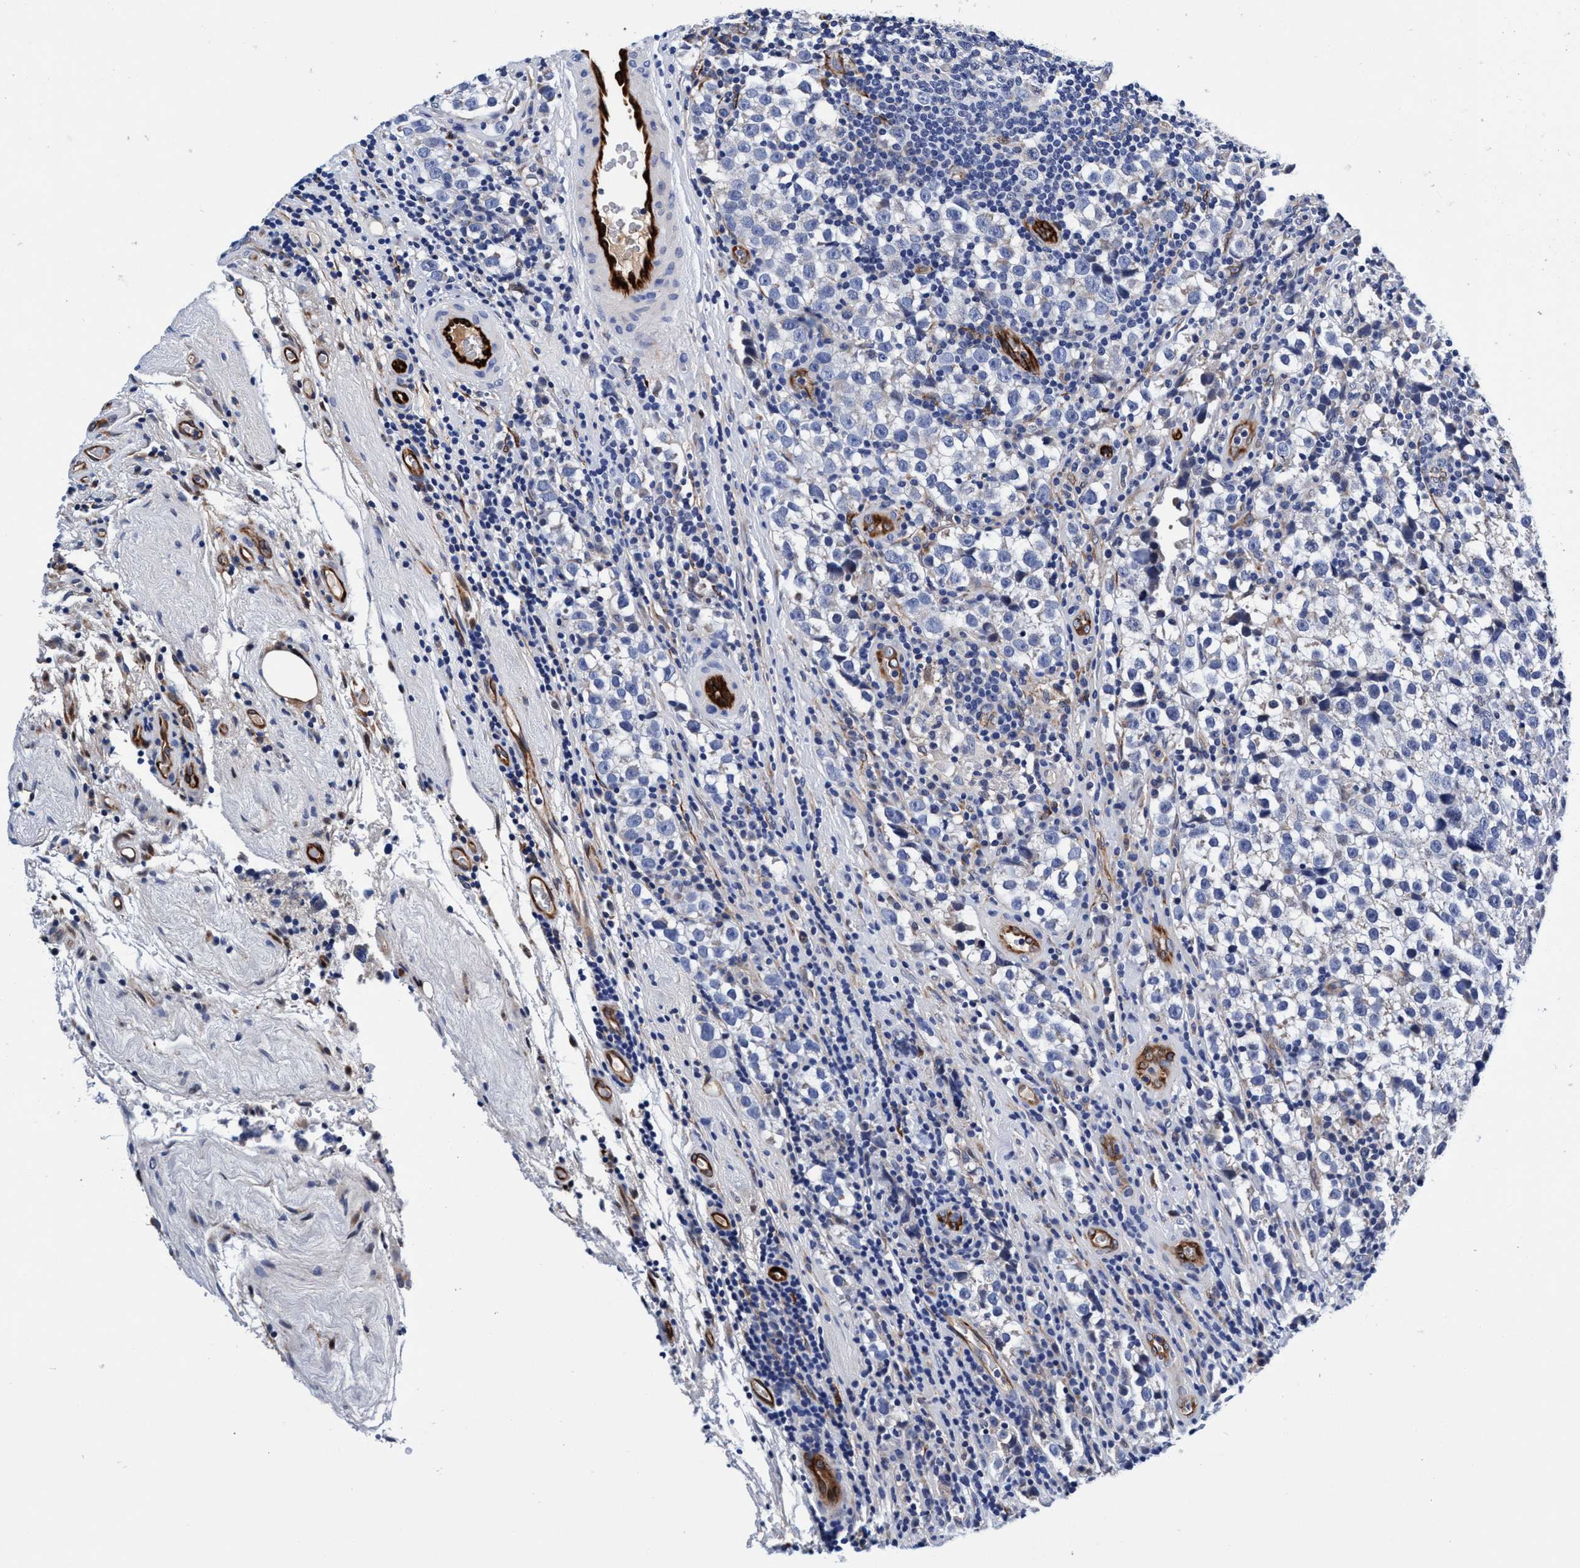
{"staining": {"intensity": "negative", "quantity": "none", "location": "none"}, "tissue": "testis cancer", "cell_type": "Tumor cells", "image_type": "cancer", "snomed": [{"axis": "morphology", "description": "Normal tissue, NOS"}, {"axis": "morphology", "description": "Seminoma, NOS"}, {"axis": "topography", "description": "Testis"}], "caption": "Testis cancer was stained to show a protein in brown. There is no significant positivity in tumor cells.", "gene": "UBALD2", "patient": {"sex": "male", "age": 43}}